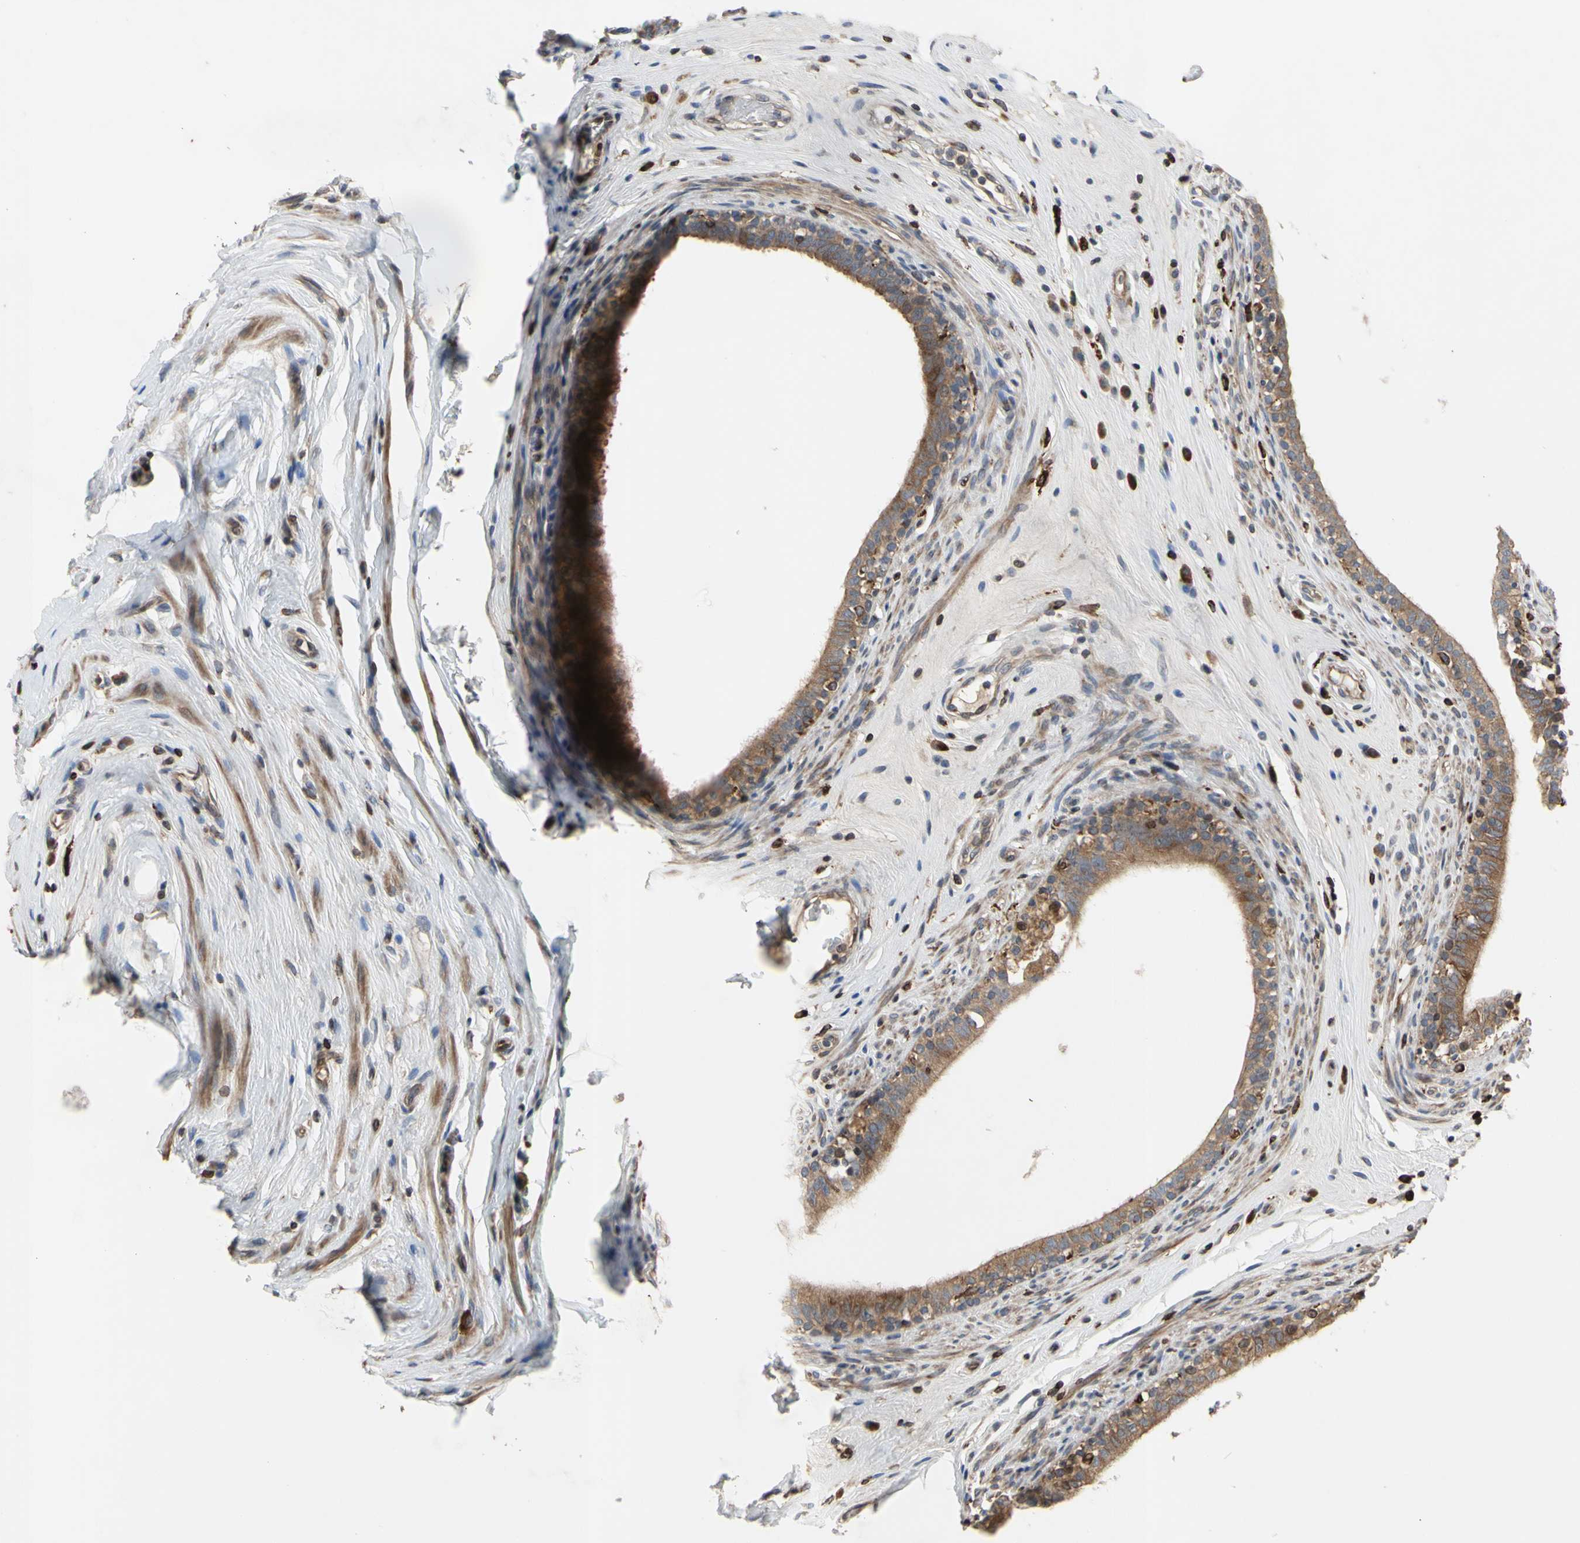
{"staining": {"intensity": "weak", "quantity": ">75%", "location": "cytoplasmic/membranous"}, "tissue": "epididymis", "cell_type": "Glandular cells", "image_type": "normal", "snomed": [{"axis": "morphology", "description": "Normal tissue, NOS"}, {"axis": "morphology", "description": "Inflammation, NOS"}, {"axis": "topography", "description": "Epididymis"}], "caption": "Human epididymis stained for a protein (brown) shows weak cytoplasmic/membranous positive positivity in about >75% of glandular cells.", "gene": "PLXNA2", "patient": {"sex": "male", "age": 84}}